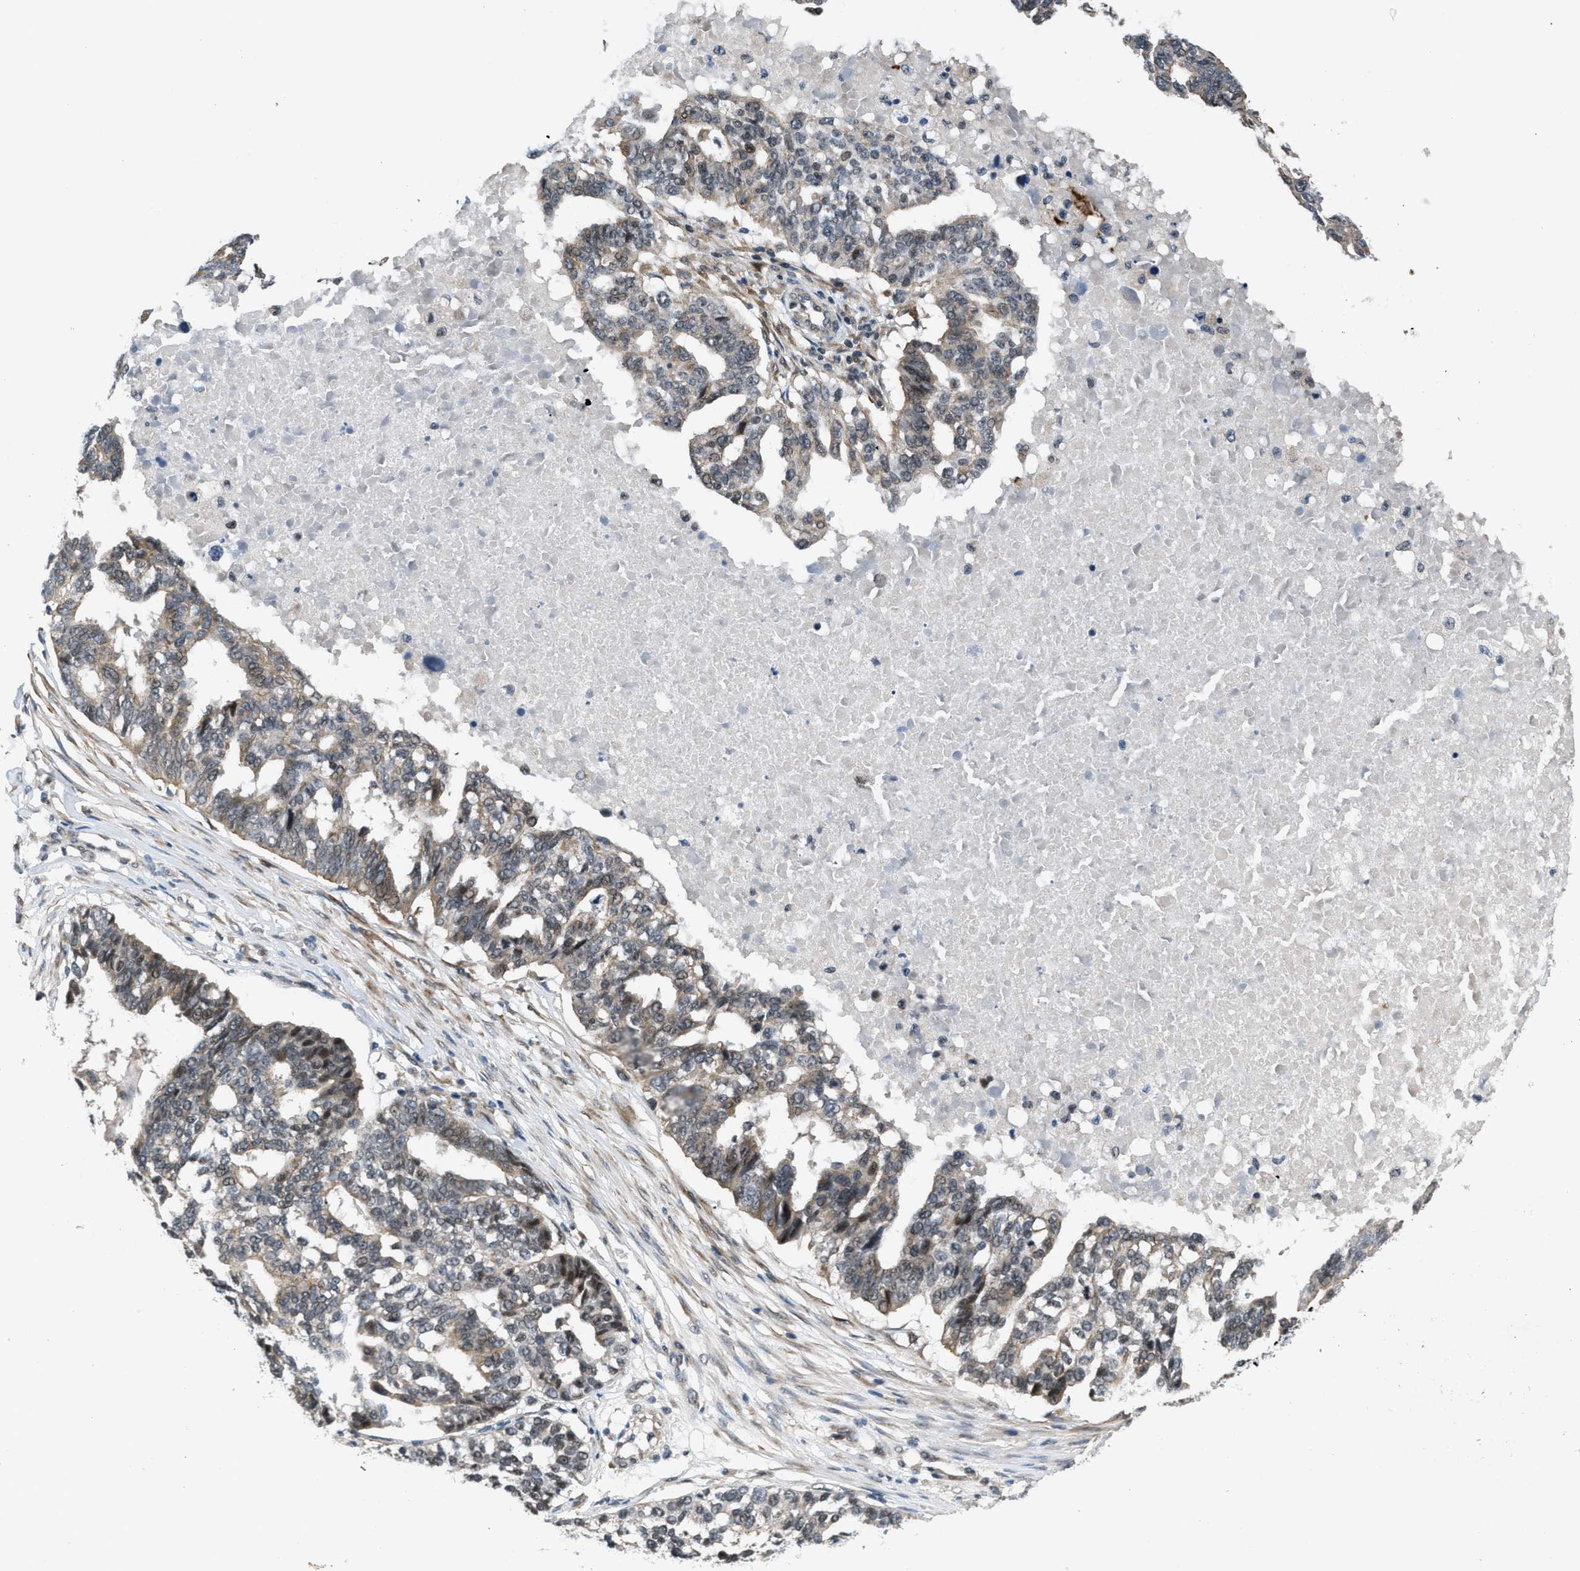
{"staining": {"intensity": "weak", "quantity": "25%-75%", "location": "cytoplasmic/membranous,nuclear"}, "tissue": "ovarian cancer", "cell_type": "Tumor cells", "image_type": "cancer", "snomed": [{"axis": "morphology", "description": "Cystadenocarcinoma, serous, NOS"}, {"axis": "topography", "description": "Ovary"}], "caption": "Protein expression analysis of human ovarian cancer reveals weak cytoplasmic/membranous and nuclear expression in approximately 25%-75% of tumor cells.", "gene": "SETD5", "patient": {"sex": "female", "age": 59}}